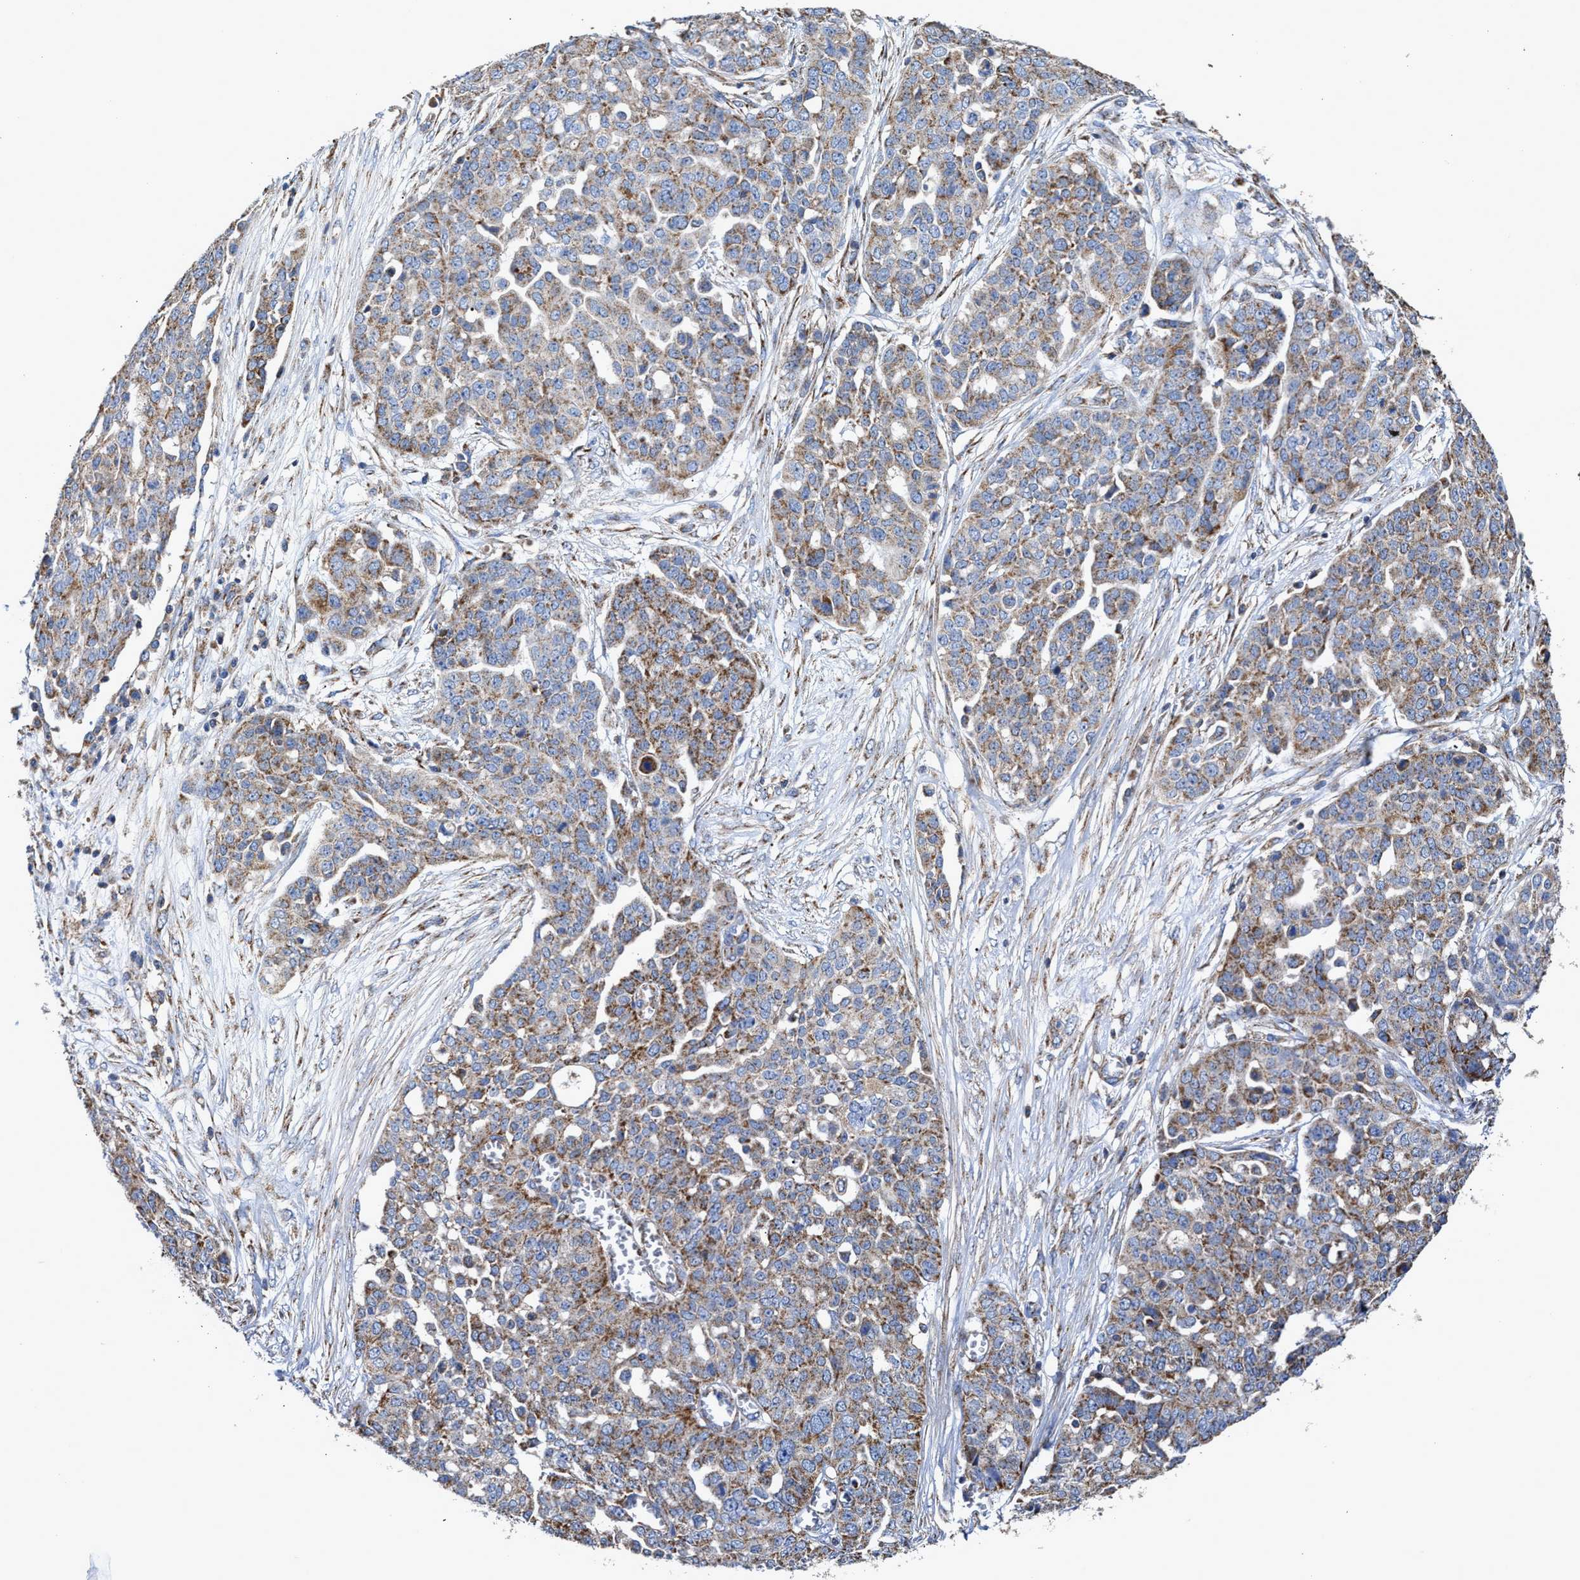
{"staining": {"intensity": "moderate", "quantity": "25%-75%", "location": "cytoplasmic/membranous"}, "tissue": "ovarian cancer", "cell_type": "Tumor cells", "image_type": "cancer", "snomed": [{"axis": "morphology", "description": "Cystadenocarcinoma, serous, NOS"}, {"axis": "topography", "description": "Soft tissue"}, {"axis": "topography", "description": "Ovary"}], "caption": "A brown stain labels moderate cytoplasmic/membranous positivity of a protein in ovarian cancer (serous cystadenocarcinoma) tumor cells.", "gene": "MECR", "patient": {"sex": "female", "age": 57}}